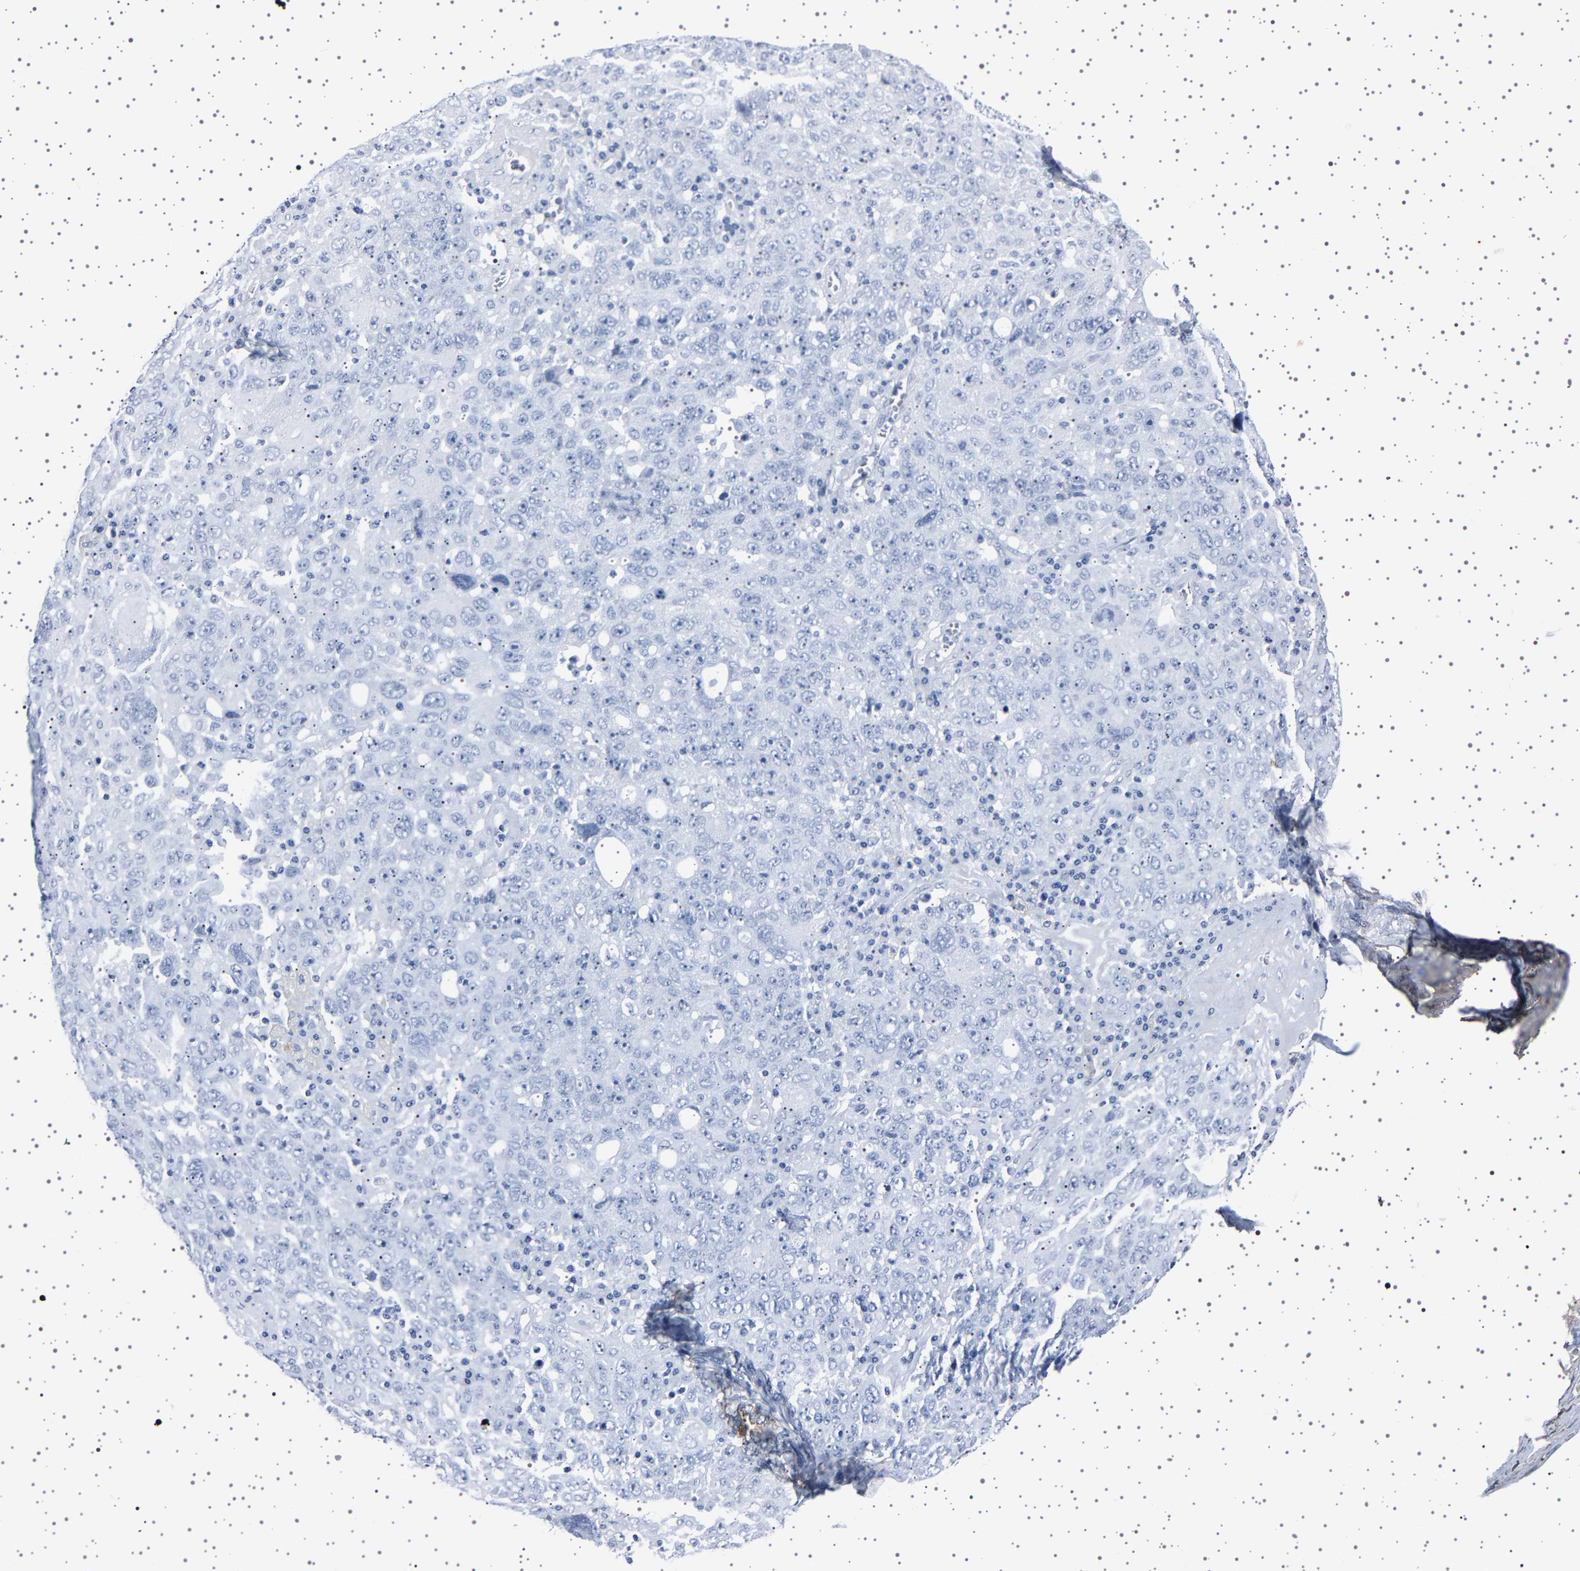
{"staining": {"intensity": "negative", "quantity": "none", "location": "none"}, "tissue": "ovarian cancer", "cell_type": "Tumor cells", "image_type": "cancer", "snomed": [{"axis": "morphology", "description": "Carcinoma, endometroid"}, {"axis": "topography", "description": "Ovary"}], "caption": "Ovarian cancer was stained to show a protein in brown. There is no significant expression in tumor cells.", "gene": "TFF3", "patient": {"sex": "female", "age": 62}}